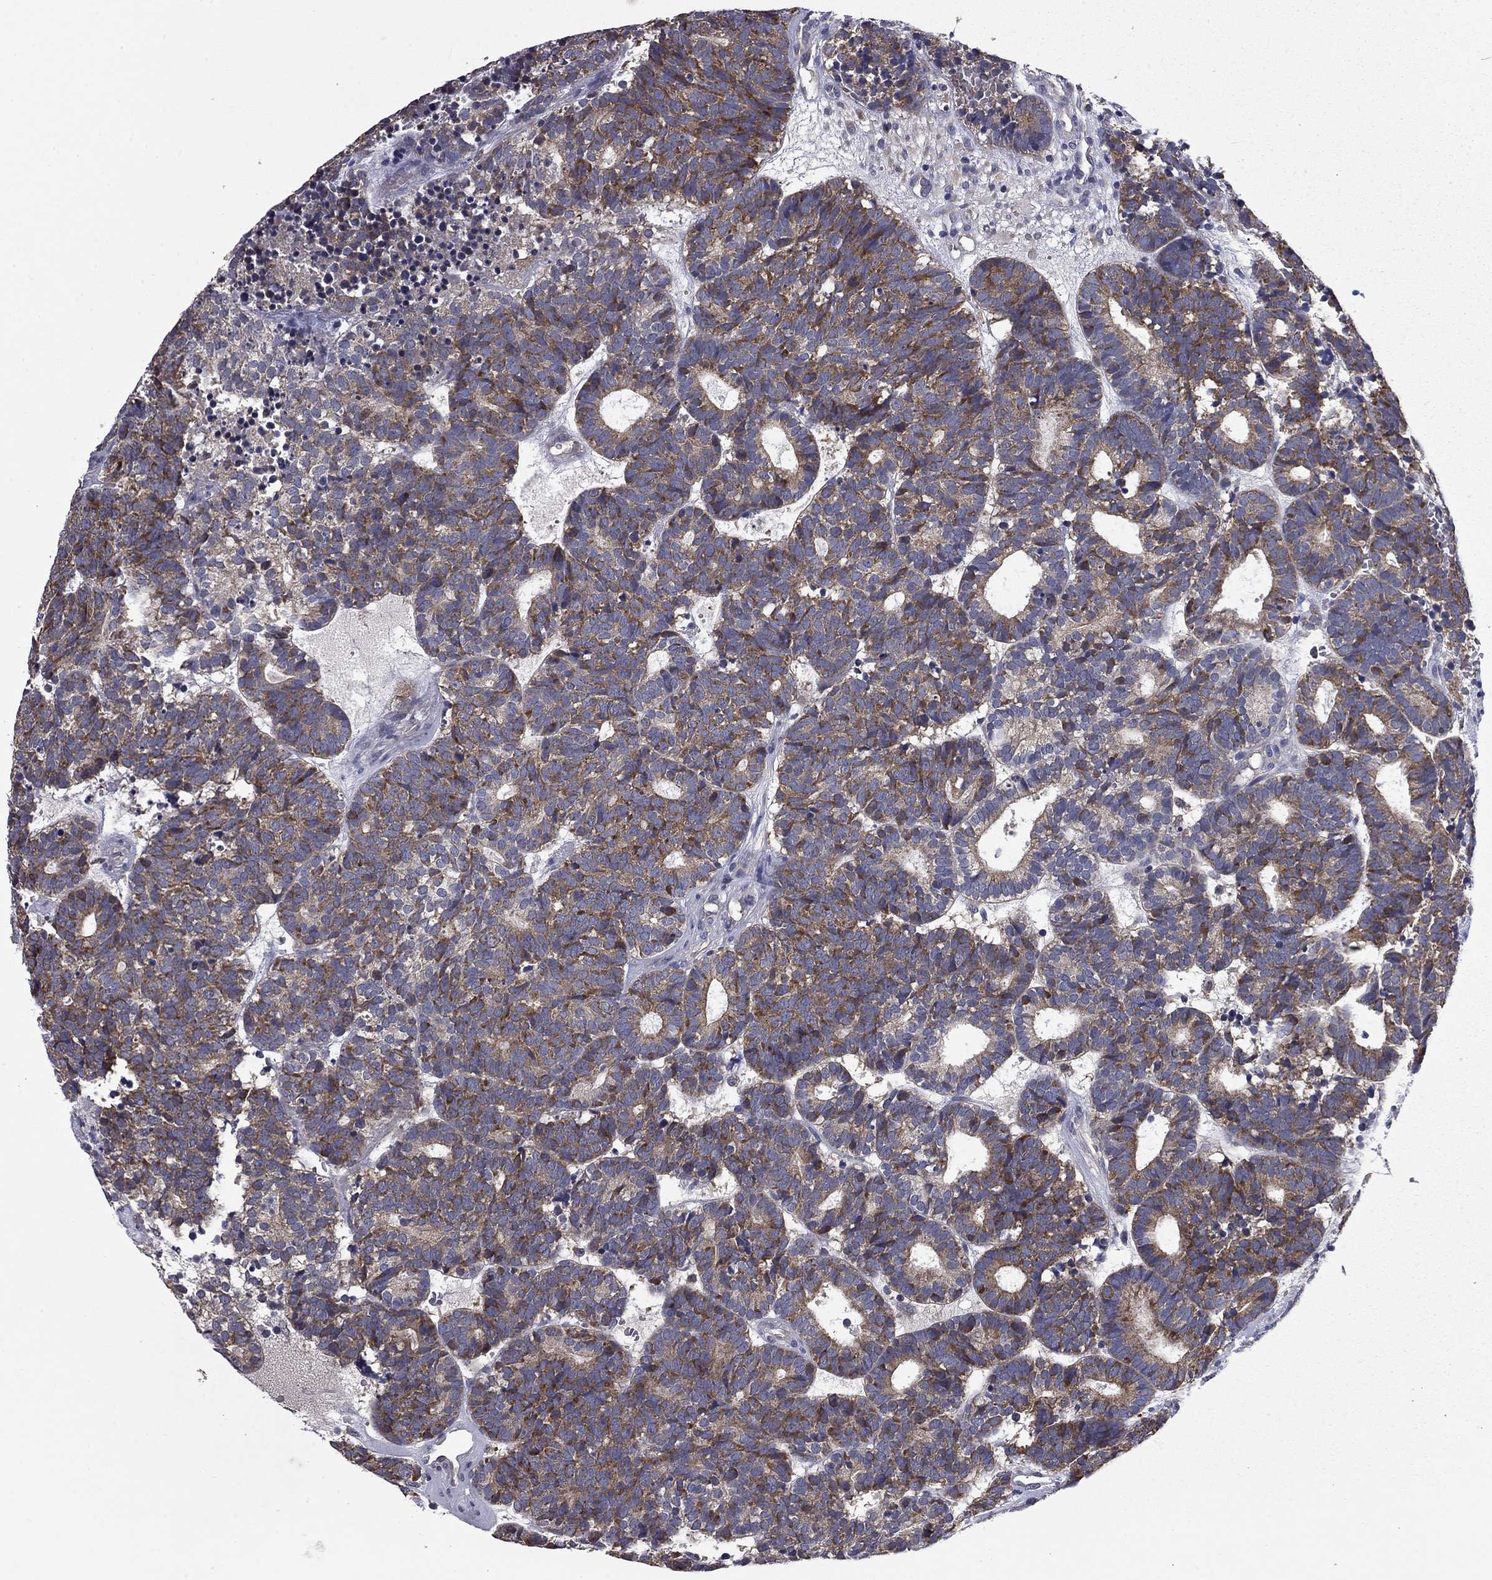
{"staining": {"intensity": "strong", "quantity": "25%-75%", "location": "cytoplasmic/membranous"}, "tissue": "head and neck cancer", "cell_type": "Tumor cells", "image_type": "cancer", "snomed": [{"axis": "morphology", "description": "Adenocarcinoma, NOS"}, {"axis": "topography", "description": "Head-Neck"}], "caption": "High-power microscopy captured an IHC image of head and neck cancer, revealing strong cytoplasmic/membranous staining in approximately 25%-75% of tumor cells.", "gene": "CEACAM7", "patient": {"sex": "female", "age": 81}}